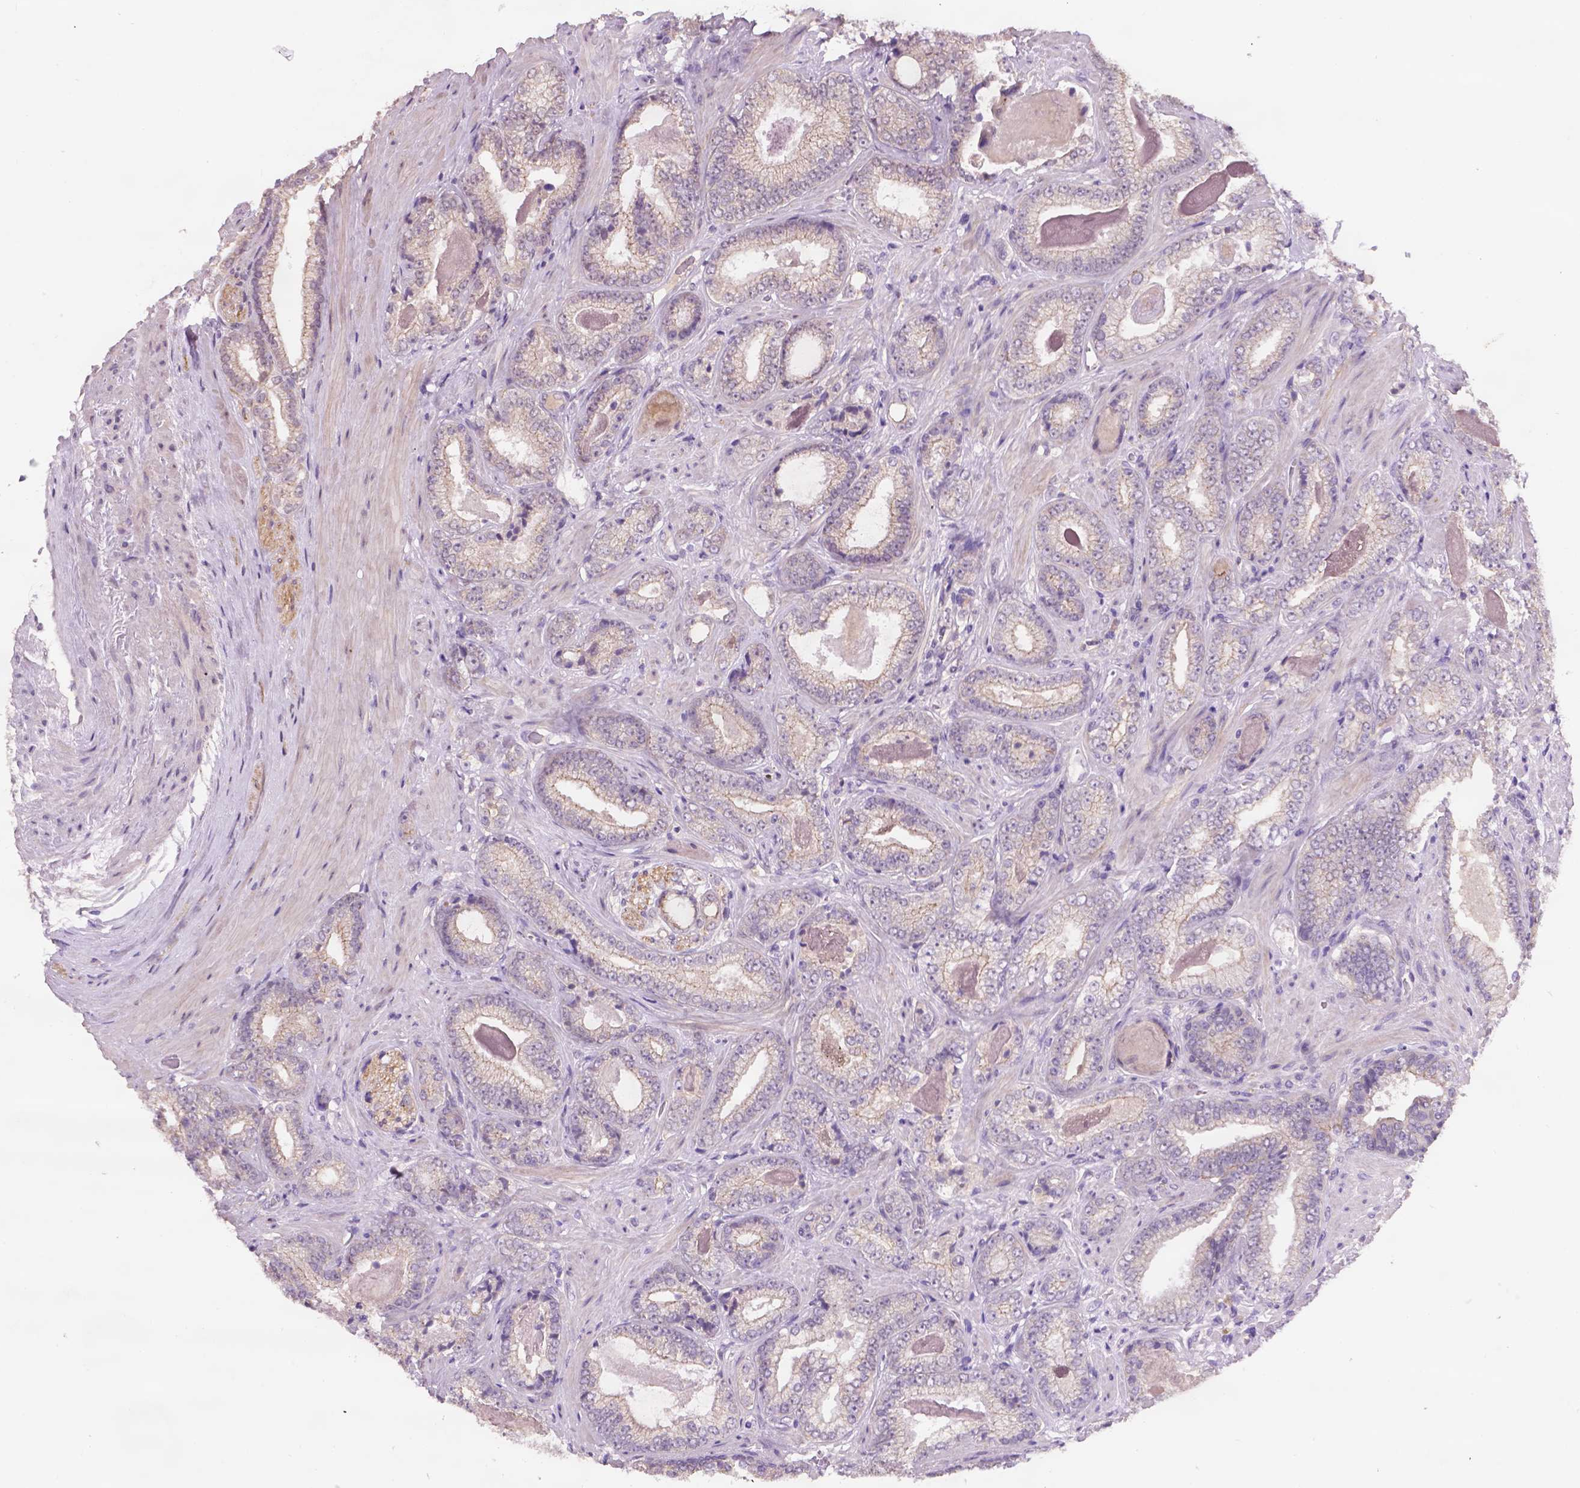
{"staining": {"intensity": "negative", "quantity": "none", "location": "none"}, "tissue": "prostate cancer", "cell_type": "Tumor cells", "image_type": "cancer", "snomed": [{"axis": "morphology", "description": "Adenocarcinoma, Low grade"}, {"axis": "topography", "description": "Prostate"}], "caption": "Prostate cancer (low-grade adenocarcinoma) stained for a protein using IHC shows no positivity tumor cells.", "gene": "GXYLT2", "patient": {"sex": "male", "age": 61}}